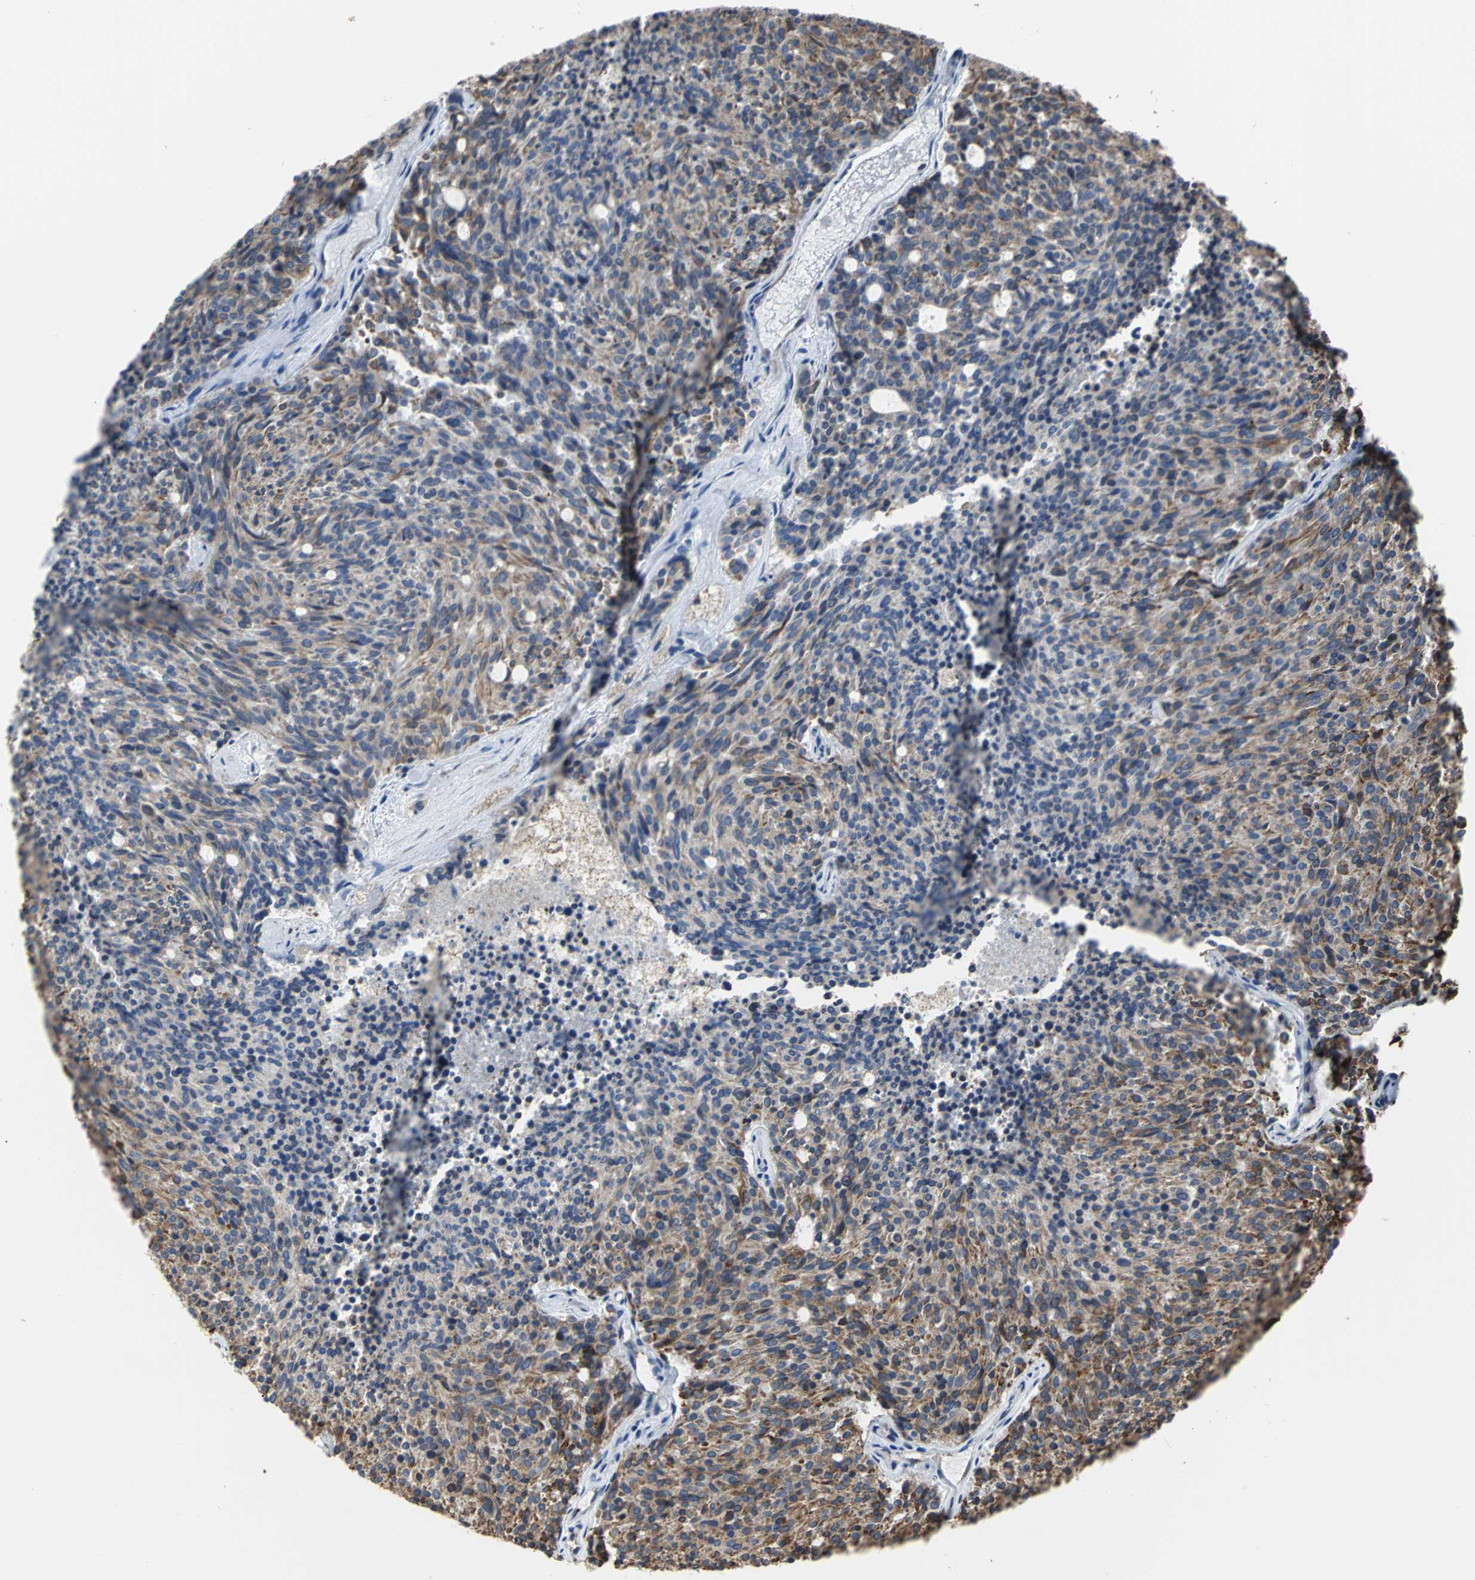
{"staining": {"intensity": "moderate", "quantity": ">75%", "location": "cytoplasmic/membranous"}, "tissue": "carcinoid", "cell_type": "Tumor cells", "image_type": "cancer", "snomed": [{"axis": "morphology", "description": "Carcinoid, malignant, NOS"}, {"axis": "topography", "description": "Pancreas"}], "caption": "An immunohistochemistry image of neoplastic tissue is shown. Protein staining in brown highlights moderate cytoplasmic/membranous positivity in carcinoid (malignant) within tumor cells.", "gene": "SDF2L1", "patient": {"sex": "female", "age": 54}}